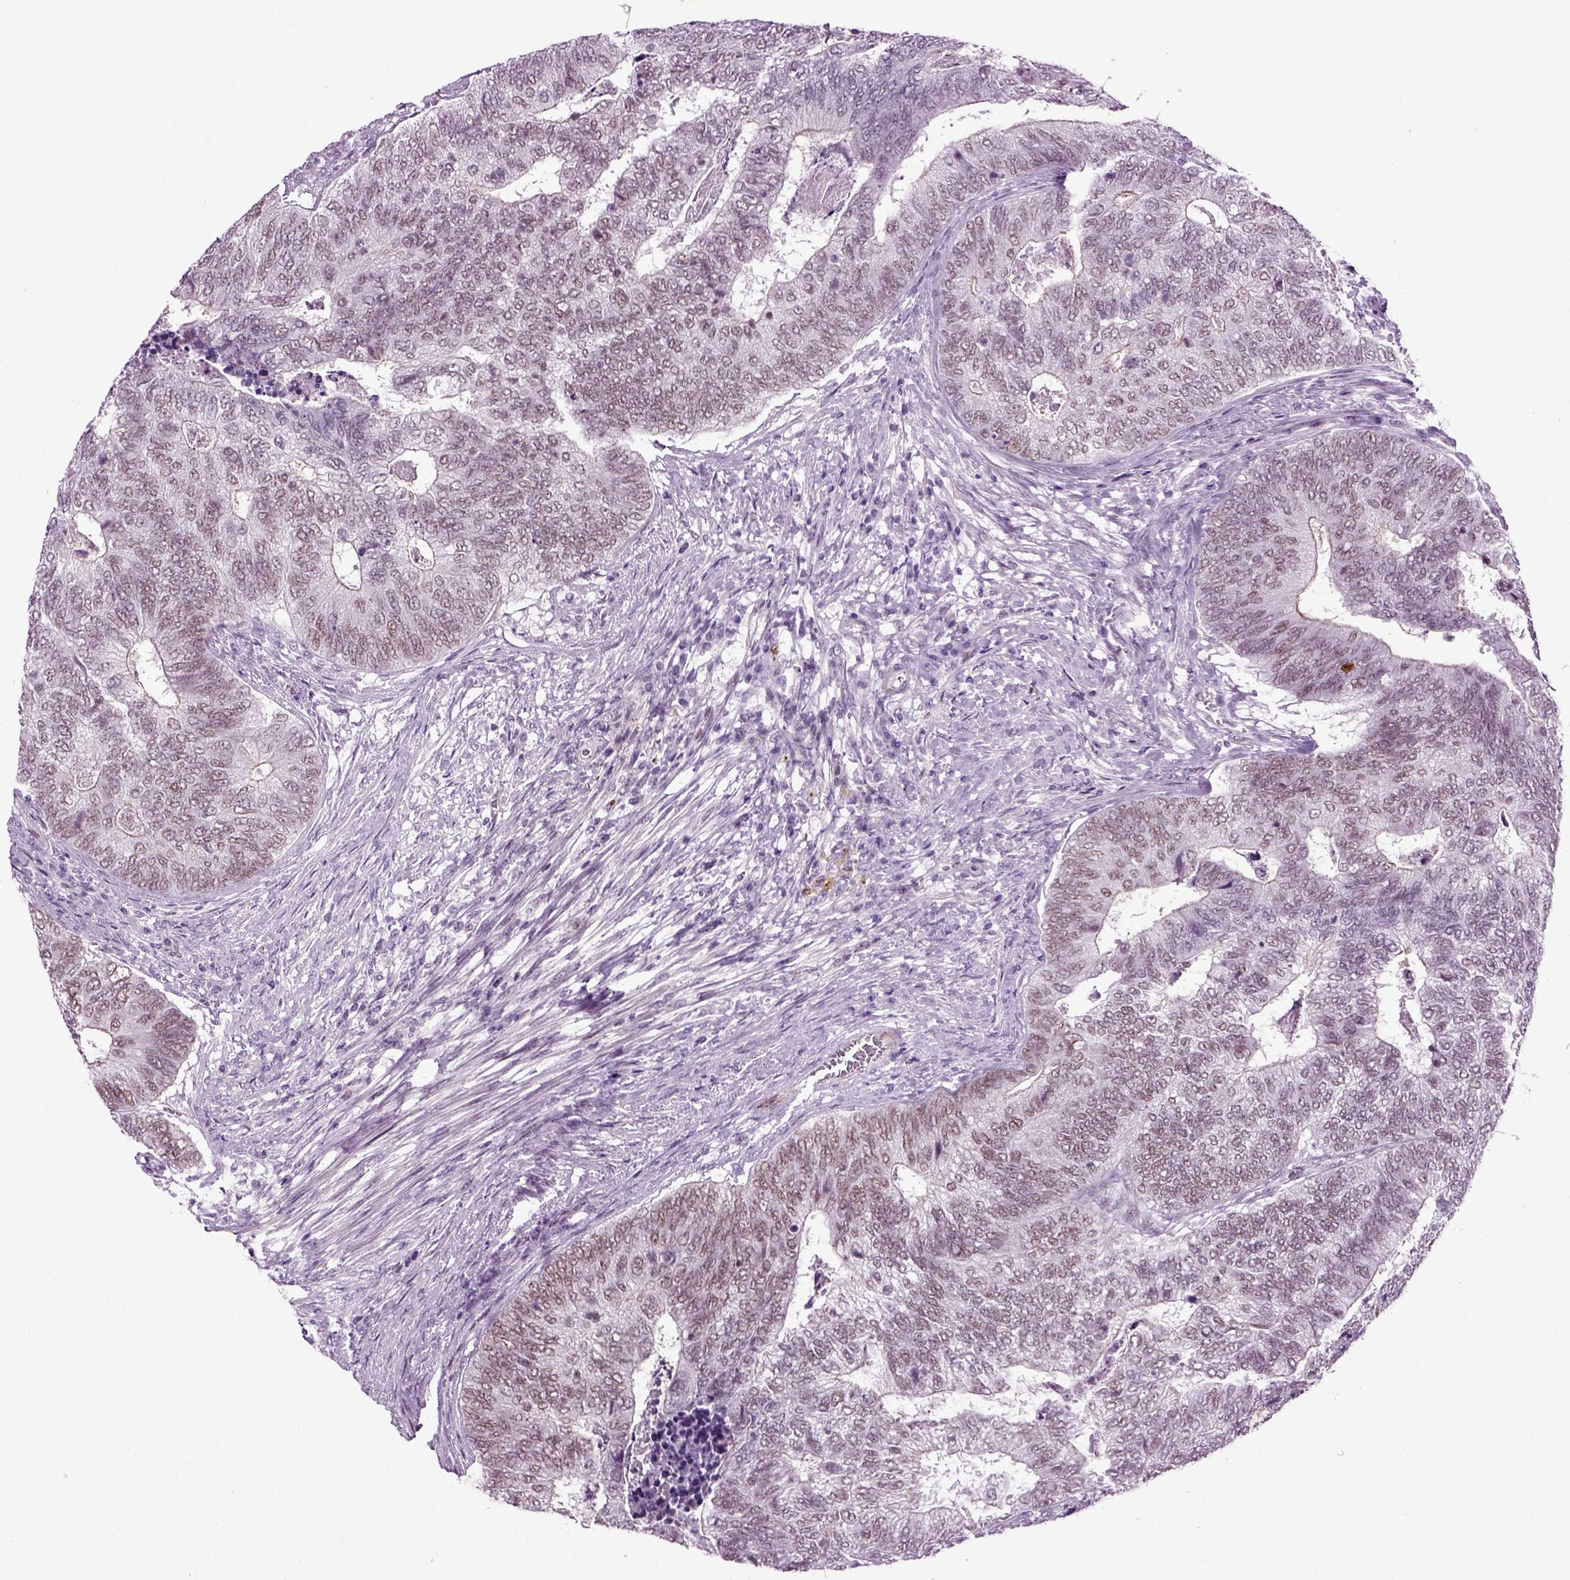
{"staining": {"intensity": "weak", "quantity": "25%-75%", "location": "nuclear"}, "tissue": "colorectal cancer", "cell_type": "Tumor cells", "image_type": "cancer", "snomed": [{"axis": "morphology", "description": "Adenocarcinoma, NOS"}, {"axis": "topography", "description": "Colon"}], "caption": "Colorectal adenocarcinoma was stained to show a protein in brown. There is low levels of weak nuclear expression in approximately 25%-75% of tumor cells. The staining was performed using DAB, with brown indicating positive protein expression. Nuclei are stained blue with hematoxylin.", "gene": "RFX3", "patient": {"sex": "female", "age": 67}}